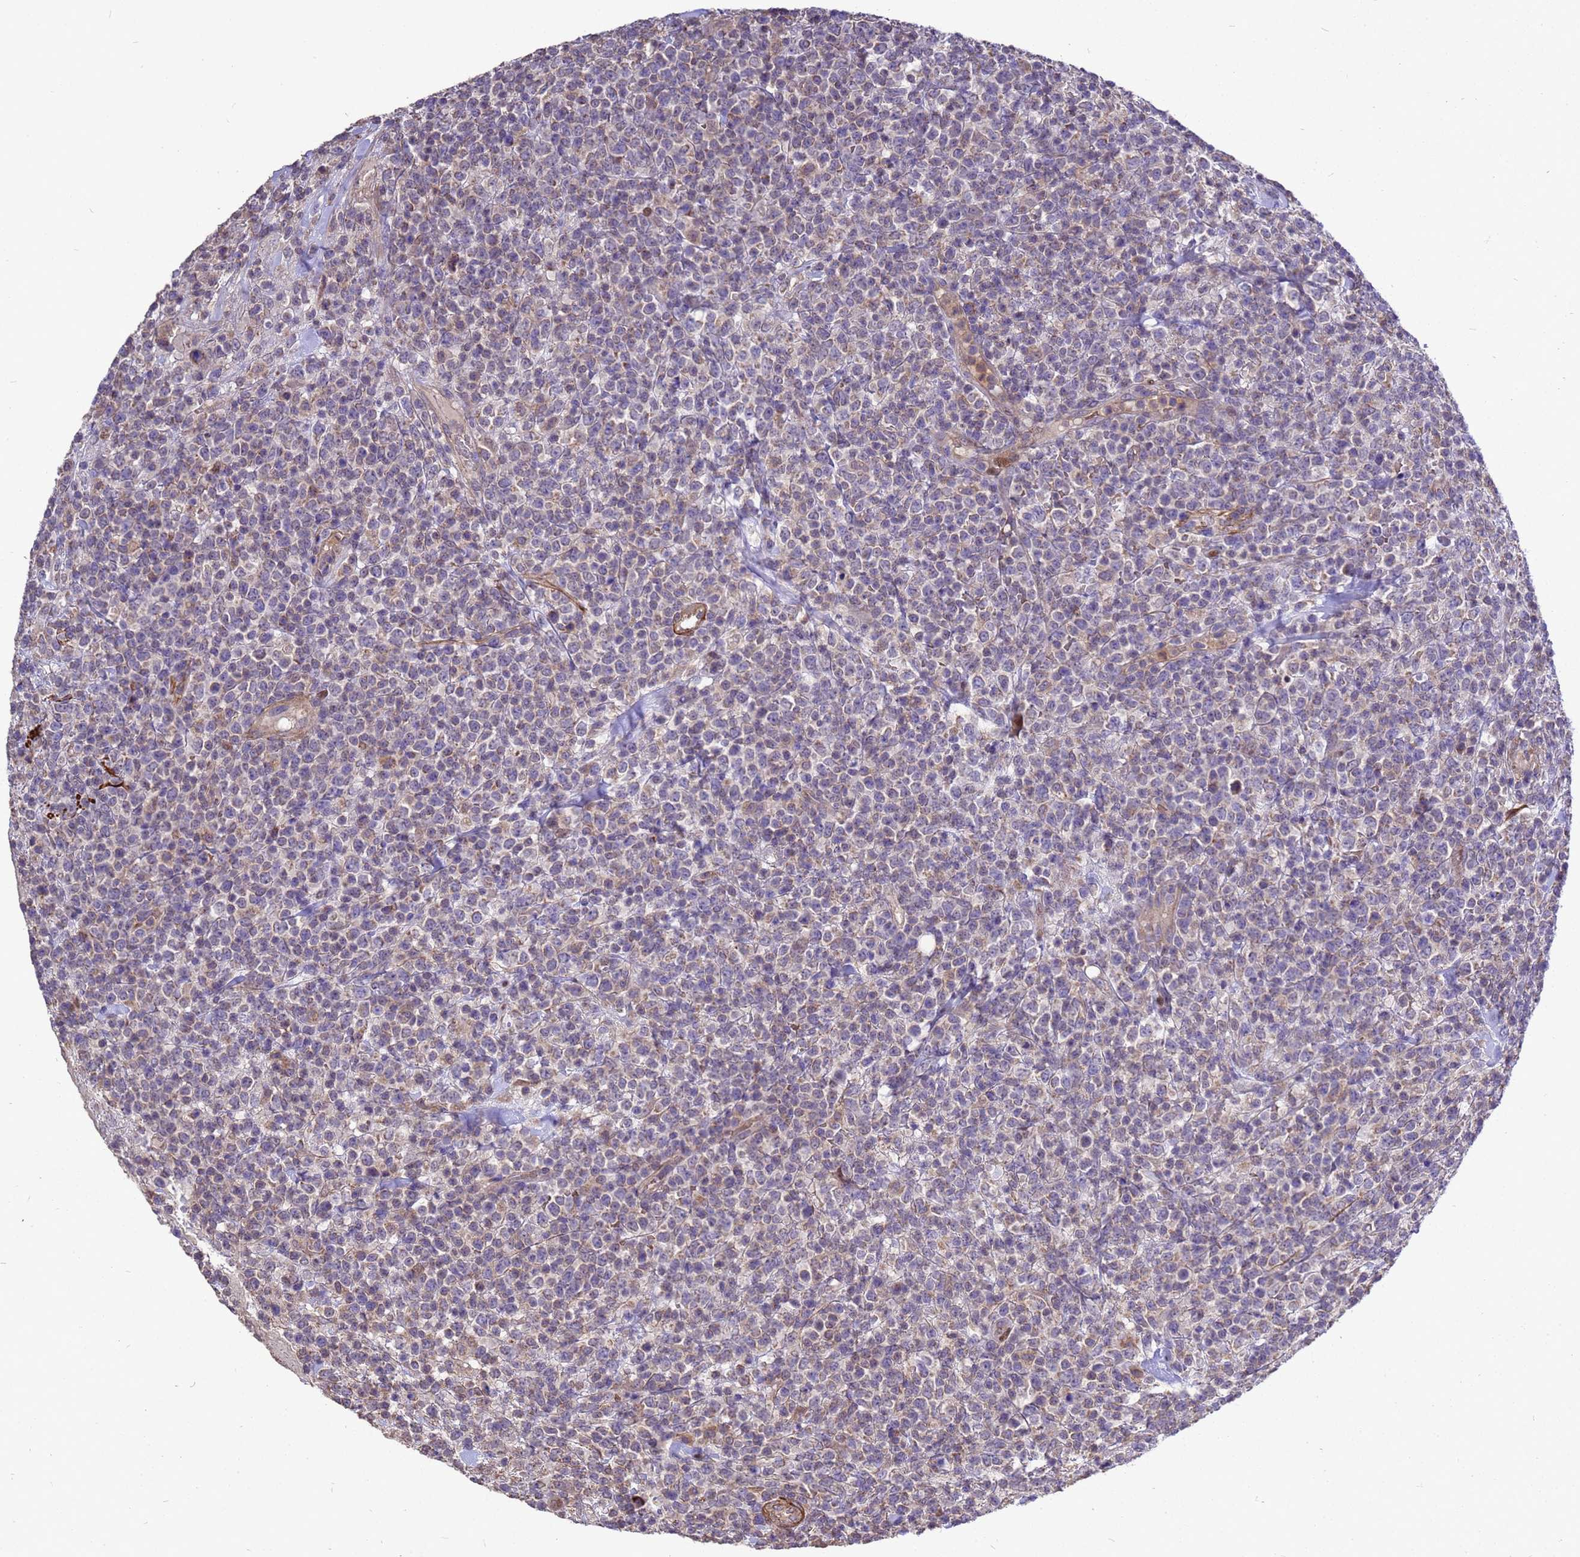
{"staining": {"intensity": "negative", "quantity": "none", "location": "none"}, "tissue": "lymphoma", "cell_type": "Tumor cells", "image_type": "cancer", "snomed": [{"axis": "morphology", "description": "Malignant lymphoma, non-Hodgkin's type, High grade"}, {"axis": "topography", "description": "Colon"}], "caption": "IHC photomicrograph of lymphoma stained for a protein (brown), which exhibits no staining in tumor cells.", "gene": "RSPRY1", "patient": {"sex": "female", "age": 53}}